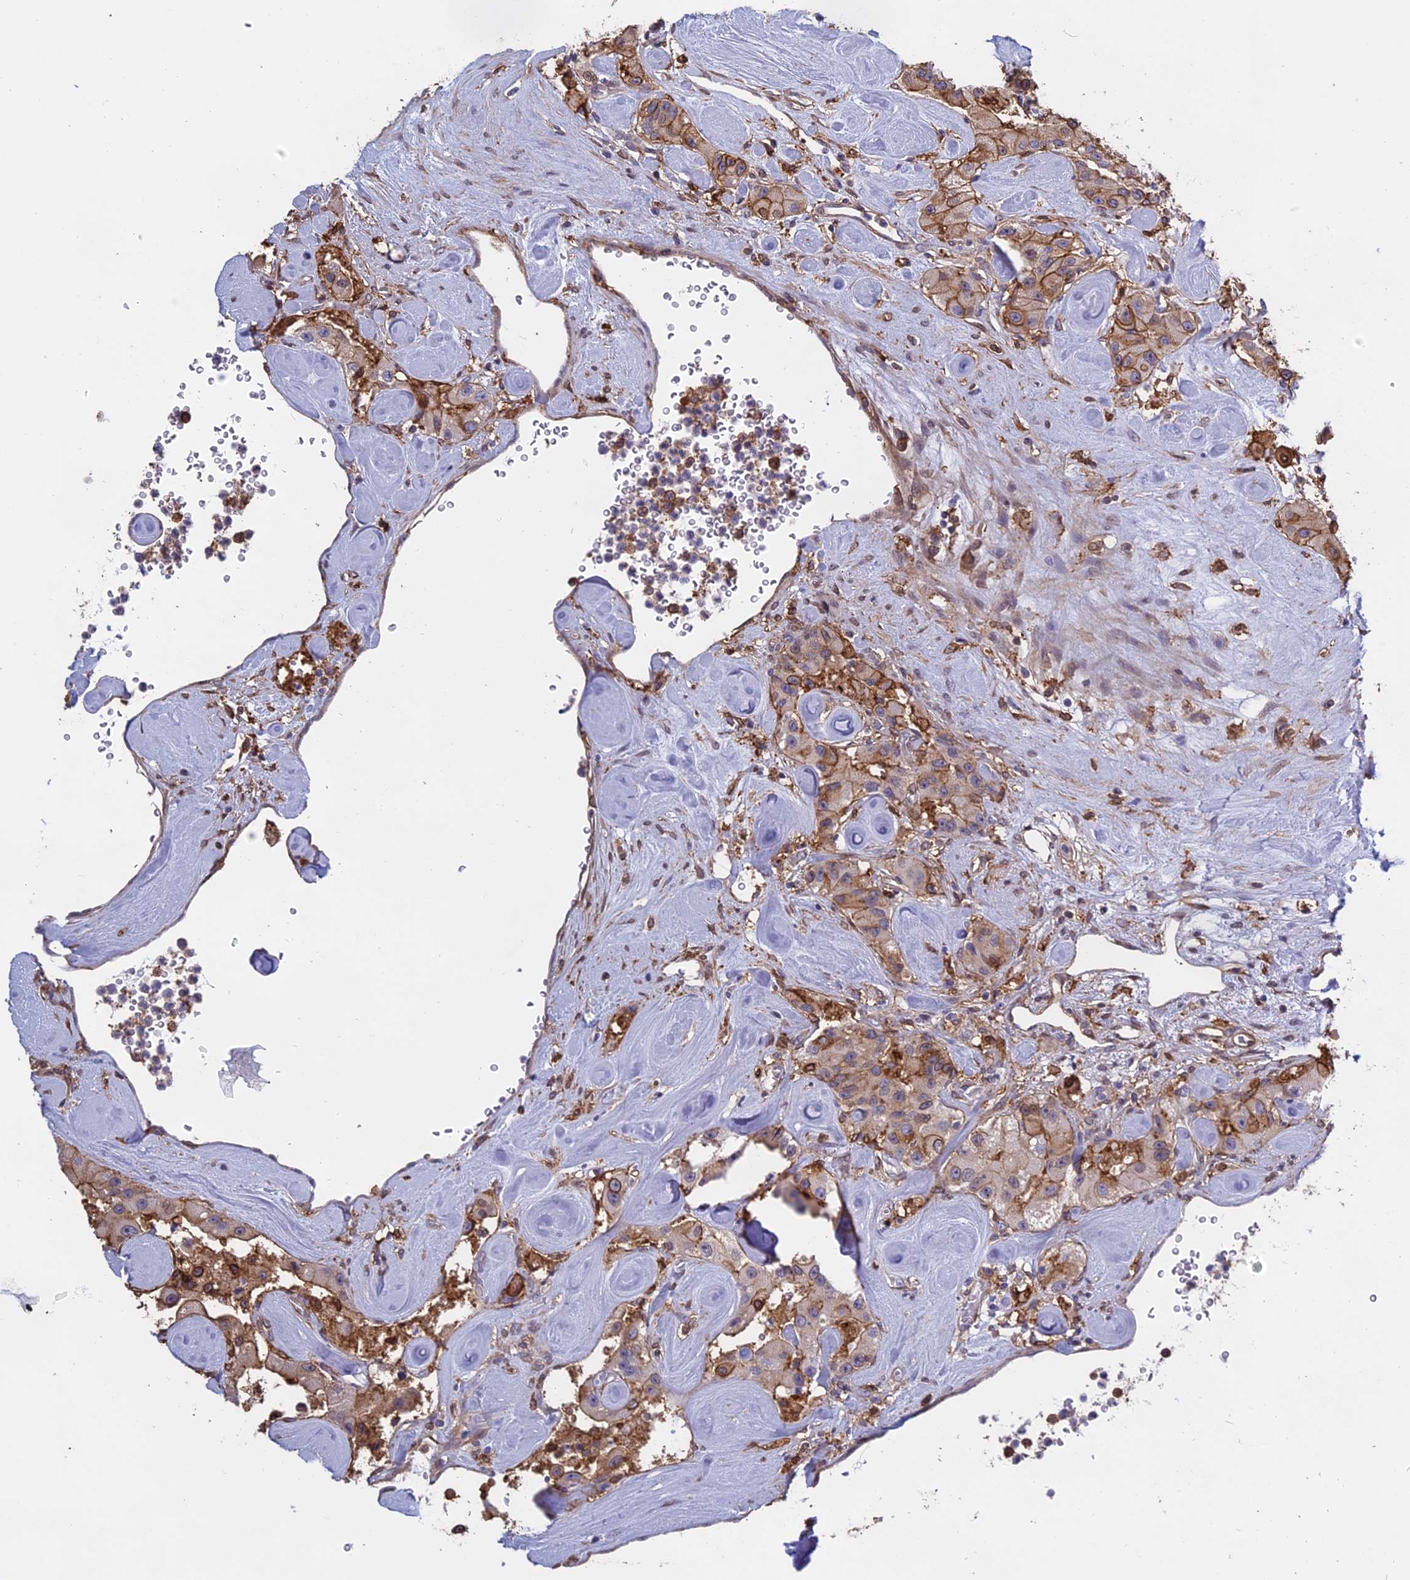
{"staining": {"intensity": "moderate", "quantity": ">75%", "location": "cytoplasmic/membranous"}, "tissue": "carcinoid", "cell_type": "Tumor cells", "image_type": "cancer", "snomed": [{"axis": "morphology", "description": "Carcinoid, malignant, NOS"}, {"axis": "topography", "description": "Pancreas"}], "caption": "Carcinoid was stained to show a protein in brown. There is medium levels of moderate cytoplasmic/membranous expression in approximately >75% of tumor cells. Using DAB (brown) and hematoxylin (blue) stains, captured at high magnification using brightfield microscopy.", "gene": "TMEM255B", "patient": {"sex": "male", "age": 41}}